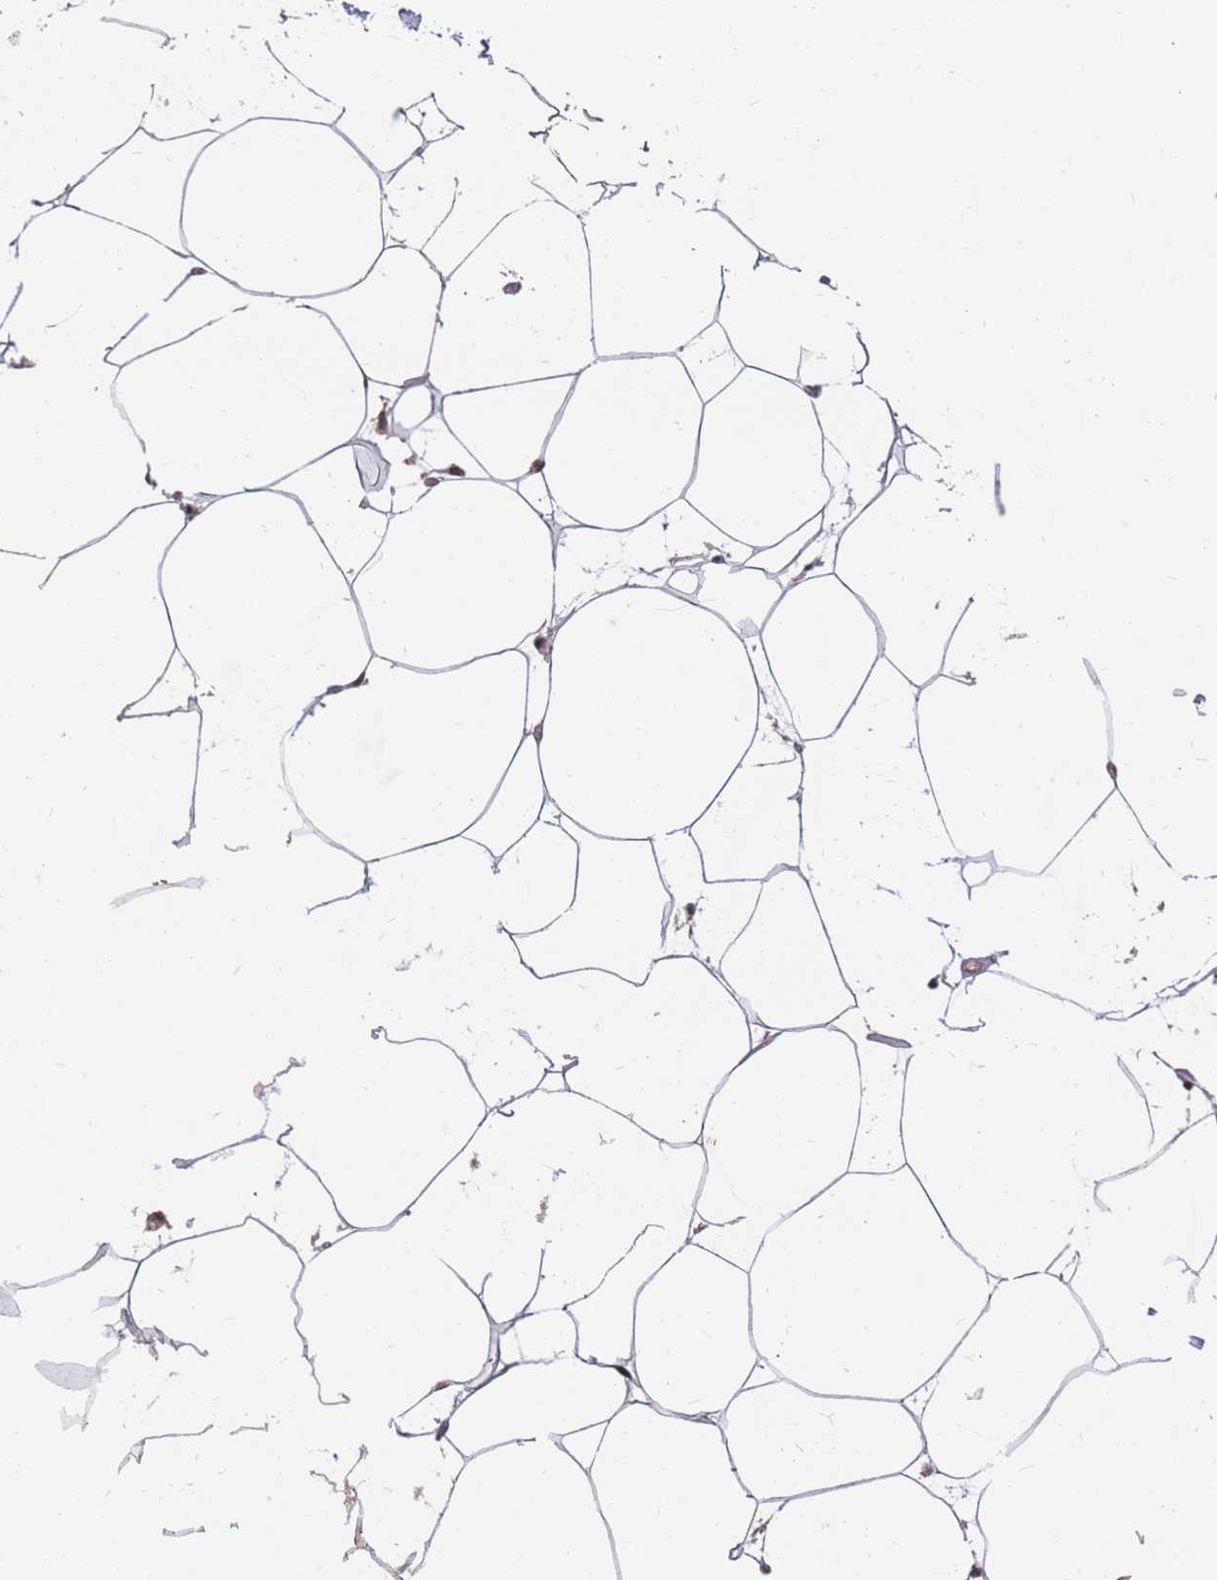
{"staining": {"intensity": "negative", "quantity": "none", "location": "none"}, "tissue": "adipose tissue", "cell_type": "Adipocytes", "image_type": "normal", "snomed": [{"axis": "morphology", "description": "Normal tissue, NOS"}, {"axis": "topography", "description": "Adipose tissue"}], "caption": "DAB immunohistochemical staining of normal human adipose tissue reveals no significant staining in adipocytes. (DAB IHC, high magnification).", "gene": "SNRPA1", "patient": {"sex": "female", "age": 37}}